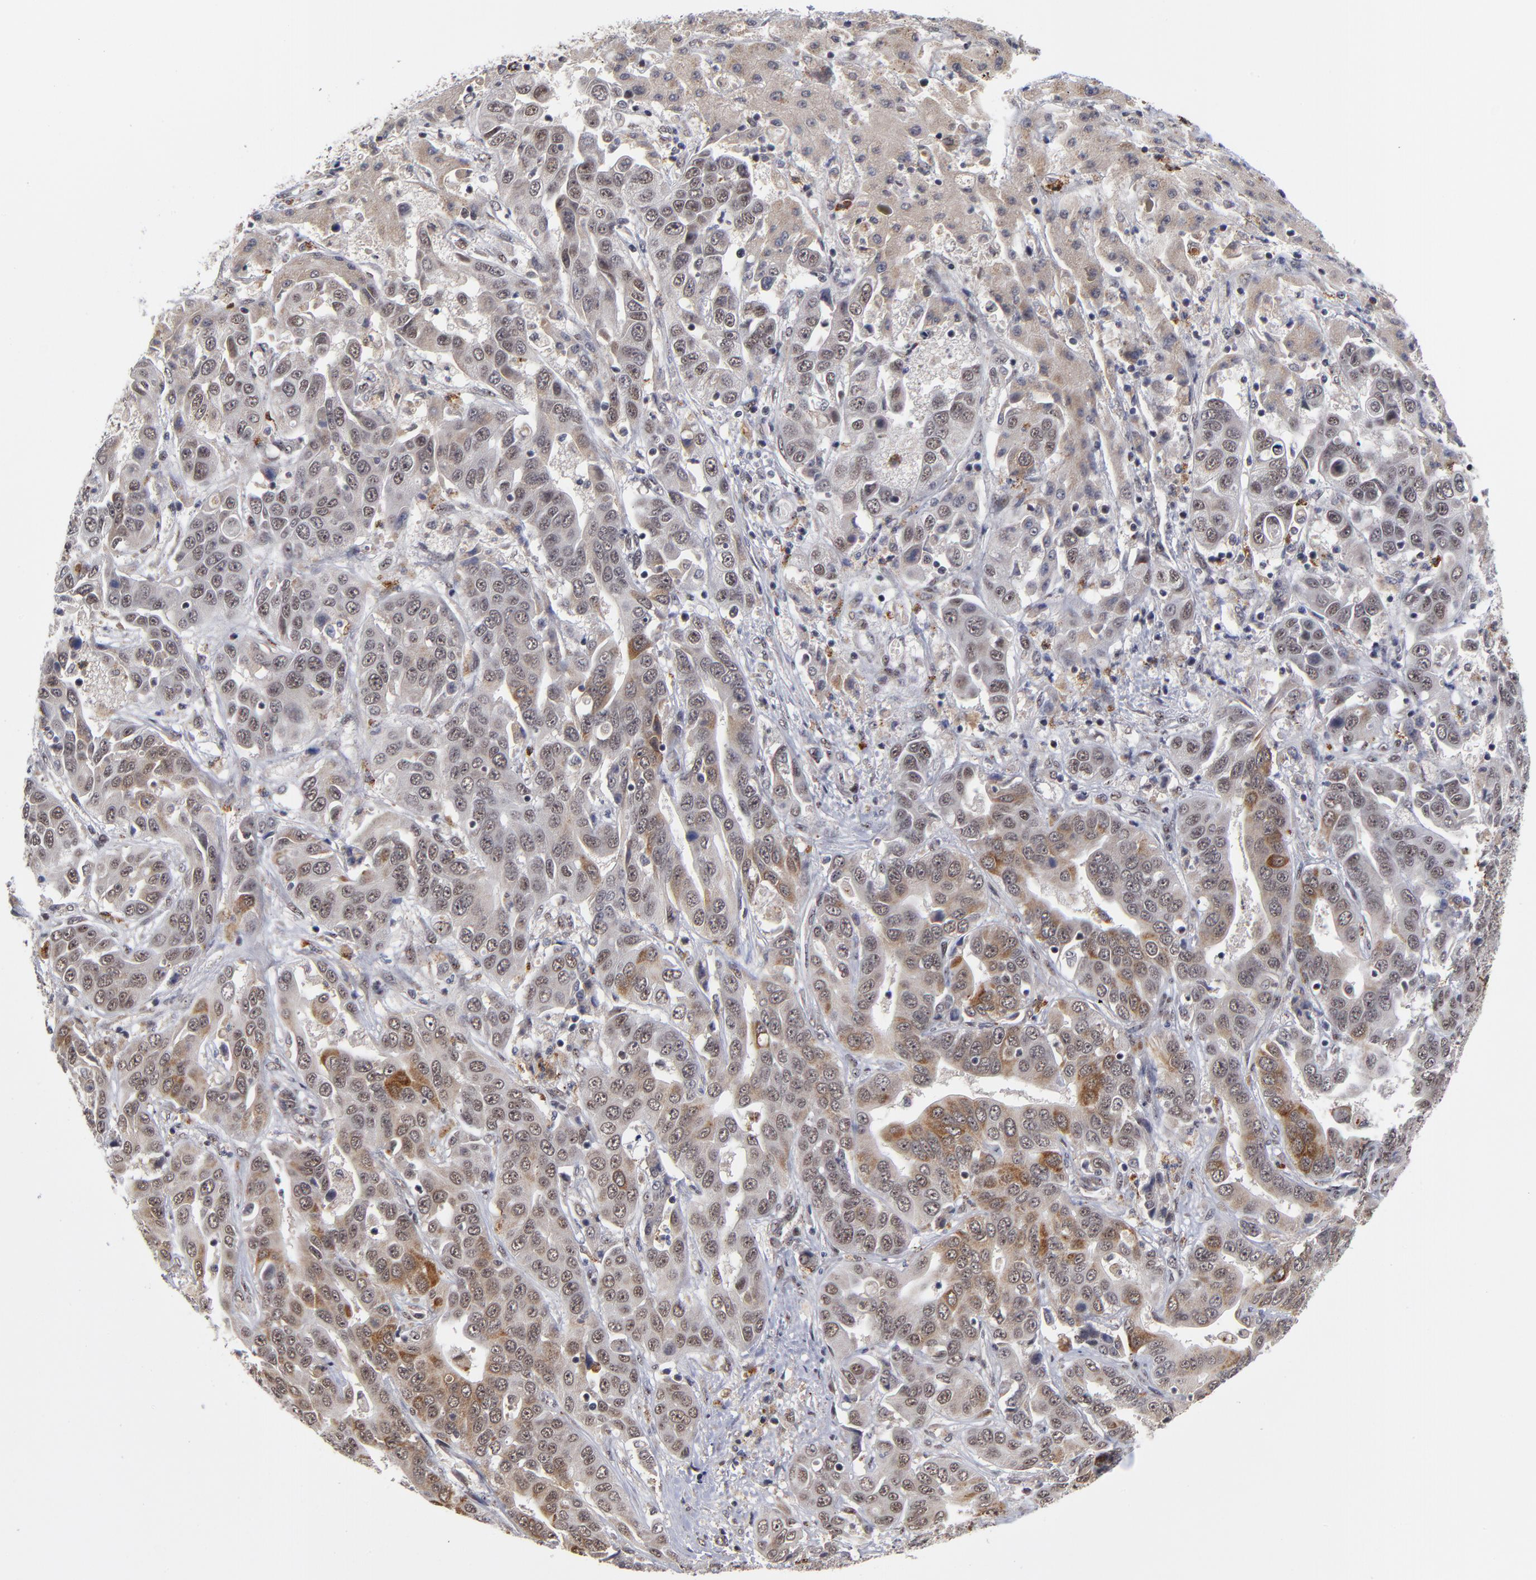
{"staining": {"intensity": "weak", "quantity": "25%-75%", "location": "cytoplasmic/membranous,nuclear"}, "tissue": "liver cancer", "cell_type": "Tumor cells", "image_type": "cancer", "snomed": [{"axis": "morphology", "description": "Cholangiocarcinoma"}, {"axis": "topography", "description": "Liver"}], "caption": "DAB immunohistochemical staining of human cholangiocarcinoma (liver) exhibits weak cytoplasmic/membranous and nuclear protein expression in about 25%-75% of tumor cells. The protein of interest is stained brown, and the nuclei are stained in blue (DAB (3,3'-diaminobenzidine) IHC with brightfield microscopy, high magnification).", "gene": "ZNF419", "patient": {"sex": "female", "age": 52}}